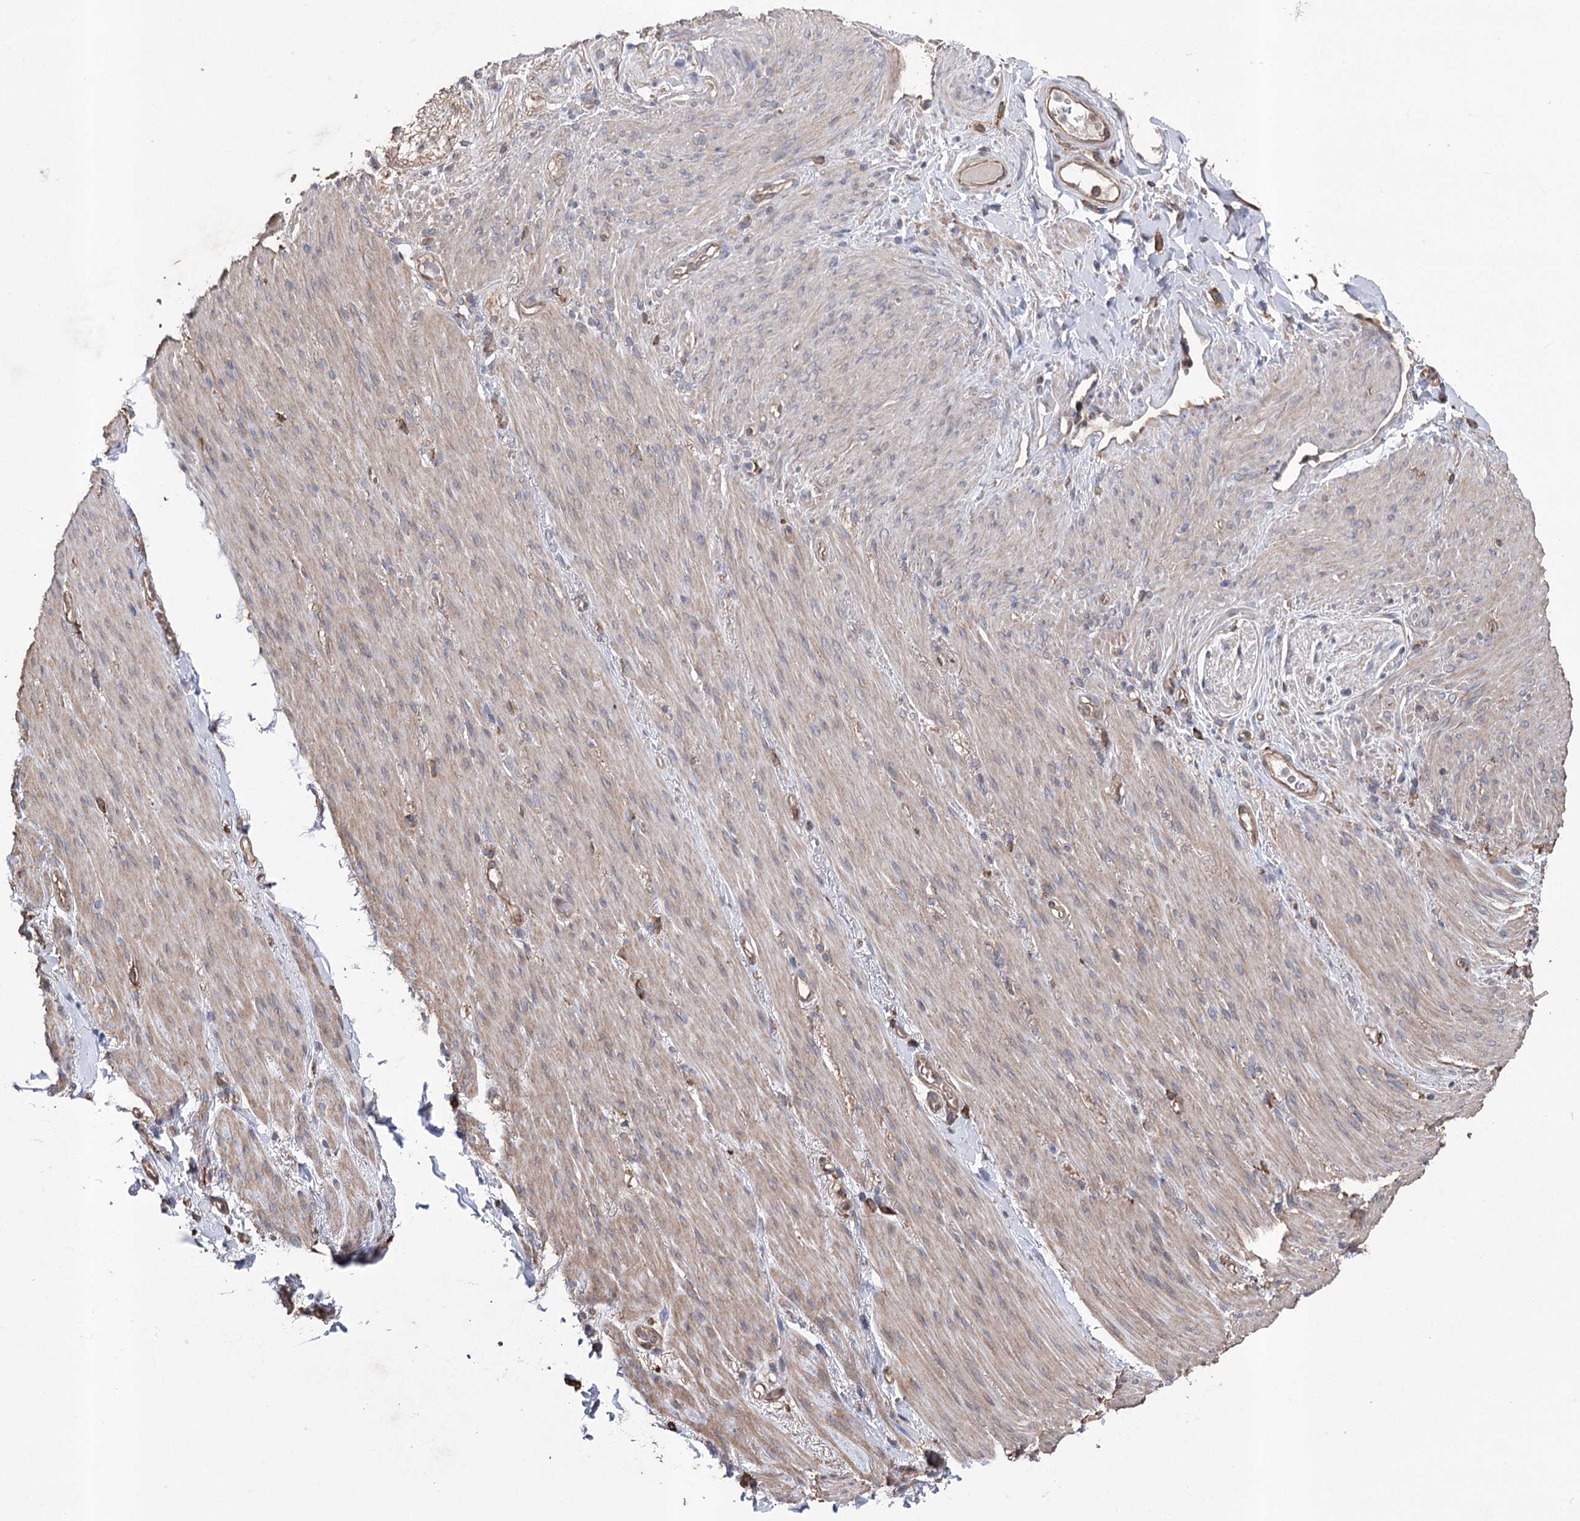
{"staining": {"intensity": "weak", "quantity": ">75%", "location": "cytoplasmic/membranous"}, "tissue": "adipose tissue", "cell_type": "Adipocytes", "image_type": "normal", "snomed": [{"axis": "morphology", "description": "Normal tissue, NOS"}, {"axis": "topography", "description": "Colon"}, {"axis": "topography", "description": "Peripheral nerve tissue"}], "caption": "About >75% of adipocytes in benign human adipose tissue reveal weak cytoplasmic/membranous protein expression as visualized by brown immunohistochemical staining.", "gene": "FAM13B", "patient": {"sex": "female", "age": 61}}